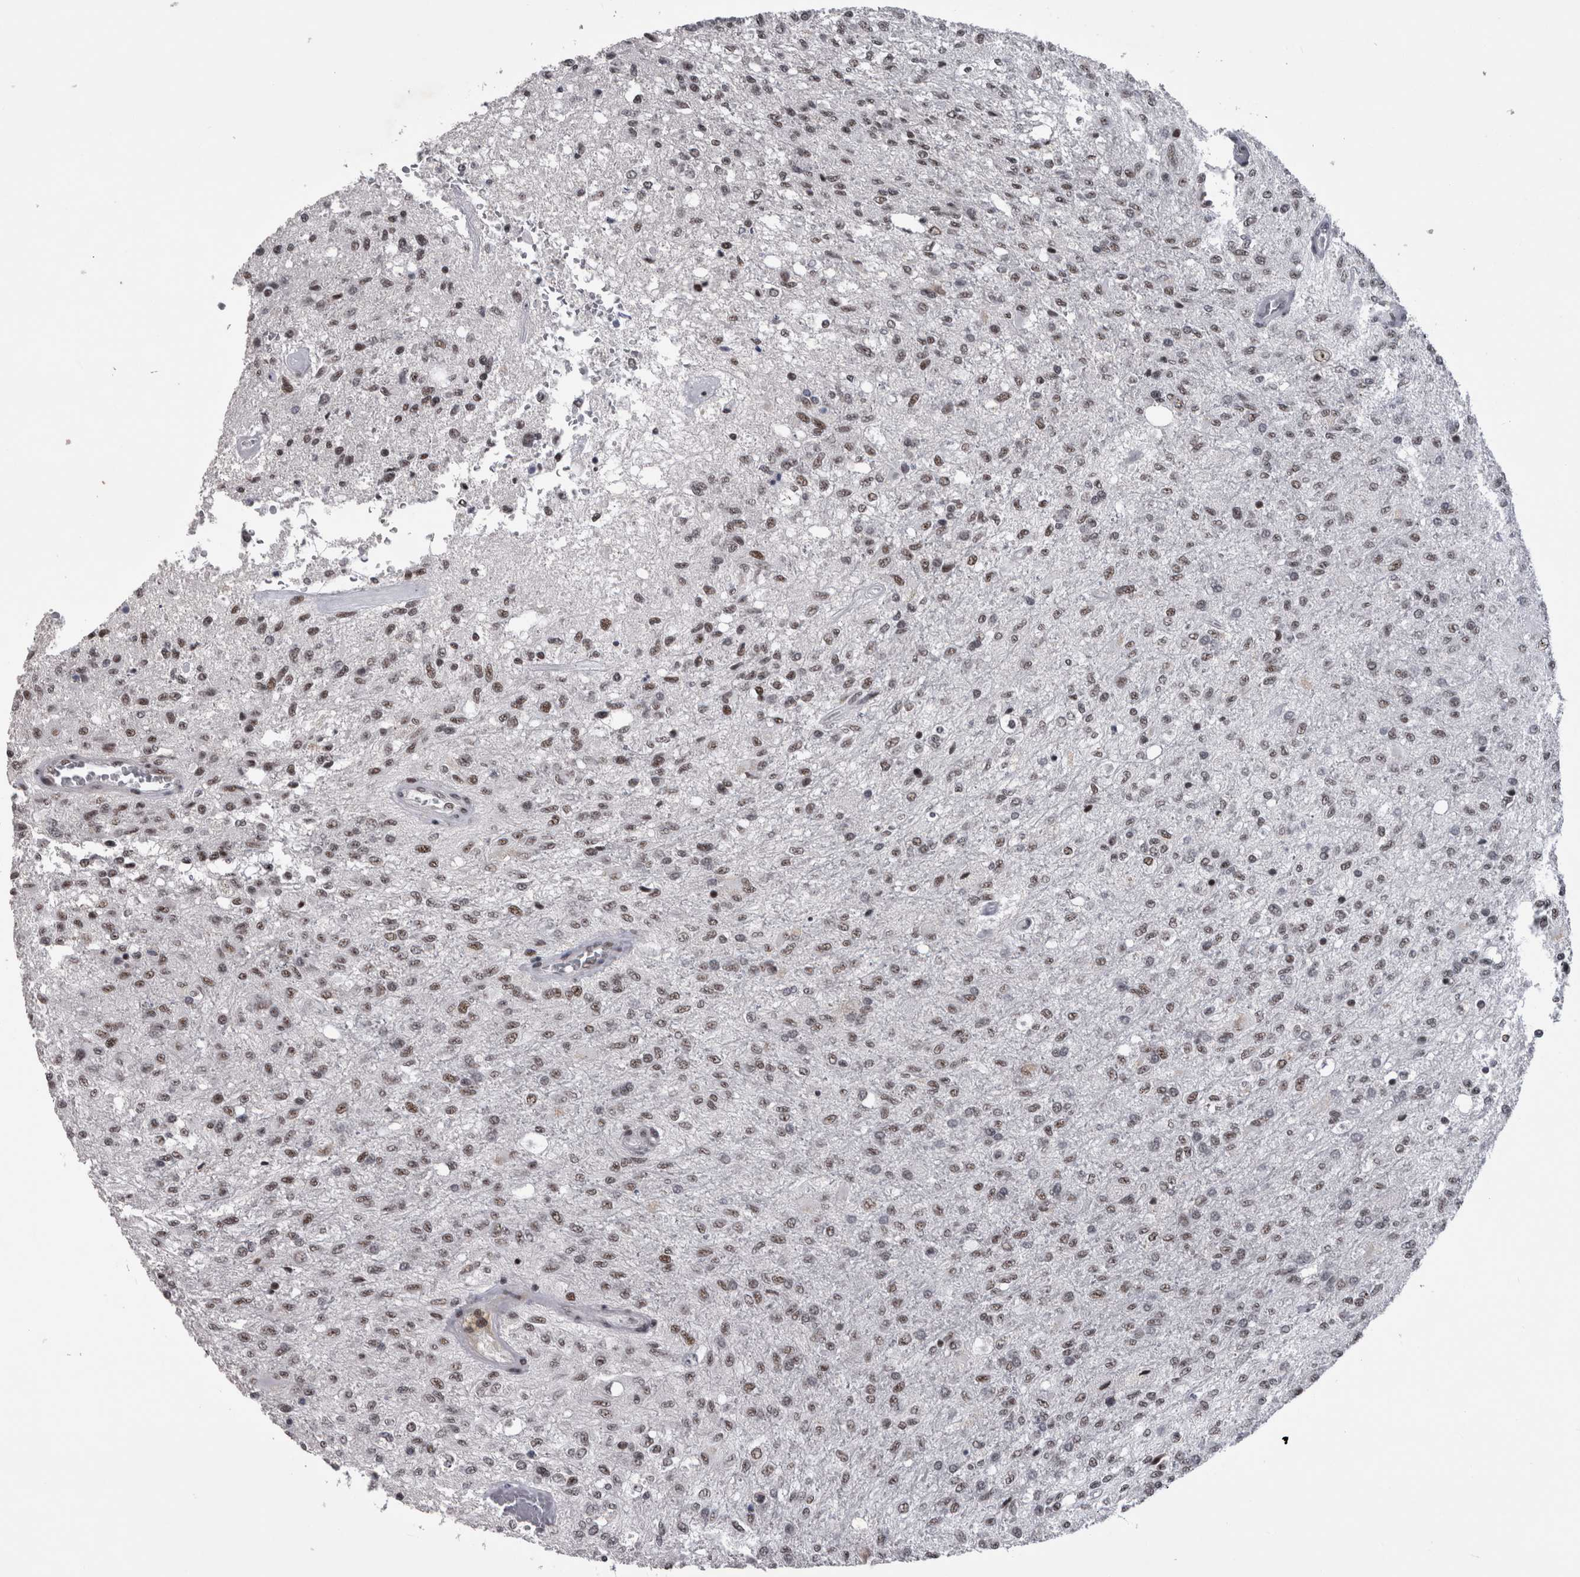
{"staining": {"intensity": "moderate", "quantity": "<25%", "location": "nuclear"}, "tissue": "glioma", "cell_type": "Tumor cells", "image_type": "cancer", "snomed": [{"axis": "morphology", "description": "Normal tissue, NOS"}, {"axis": "morphology", "description": "Glioma, malignant, High grade"}, {"axis": "topography", "description": "Cerebral cortex"}], "caption": "A brown stain highlights moderate nuclear positivity of a protein in glioma tumor cells.", "gene": "CDK11A", "patient": {"sex": "male", "age": 77}}